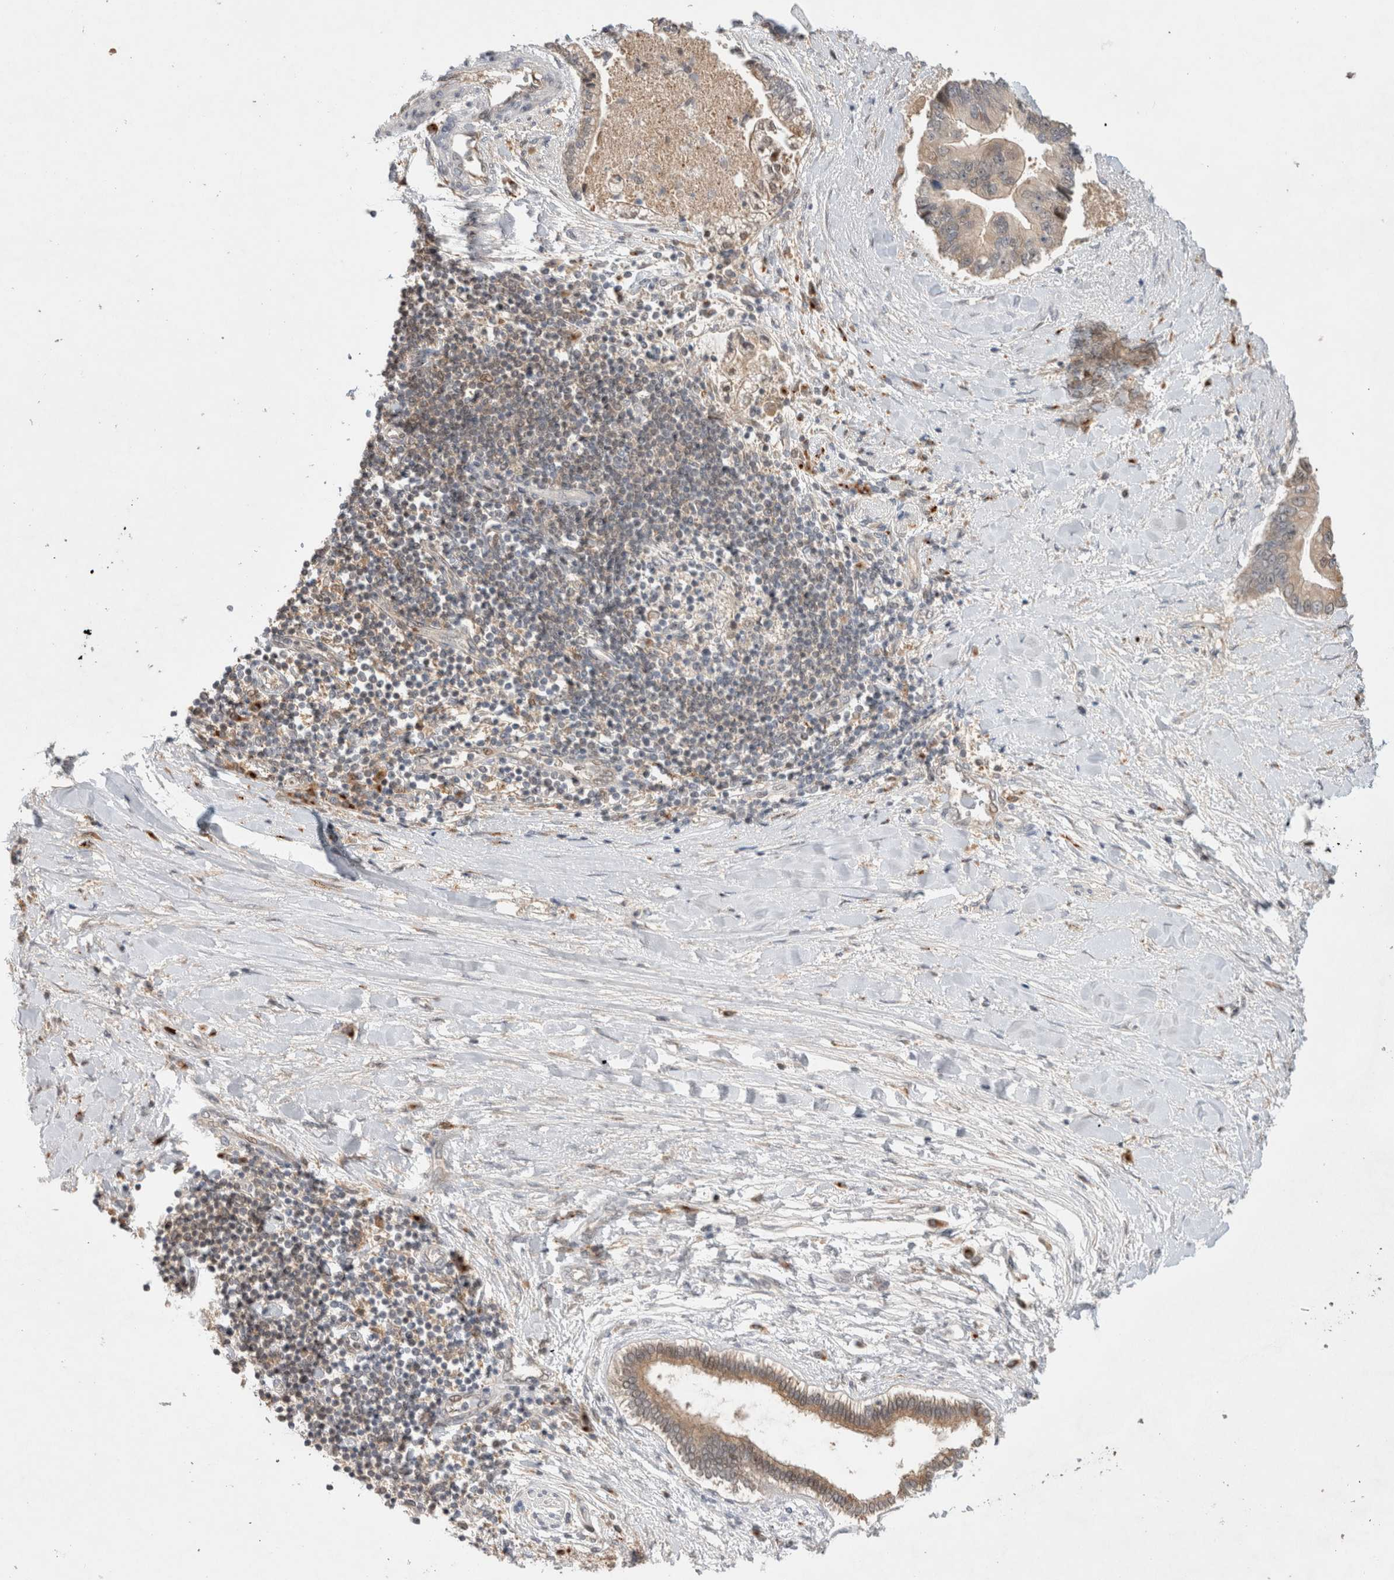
{"staining": {"intensity": "weak", "quantity": "25%-75%", "location": "cytoplasmic/membranous"}, "tissue": "liver cancer", "cell_type": "Tumor cells", "image_type": "cancer", "snomed": [{"axis": "morphology", "description": "Cholangiocarcinoma"}, {"axis": "topography", "description": "Liver"}], "caption": "Immunohistochemical staining of human liver cancer exhibits weak cytoplasmic/membranous protein expression in approximately 25%-75% of tumor cells.", "gene": "OTUD6B", "patient": {"sex": "male", "age": 50}}